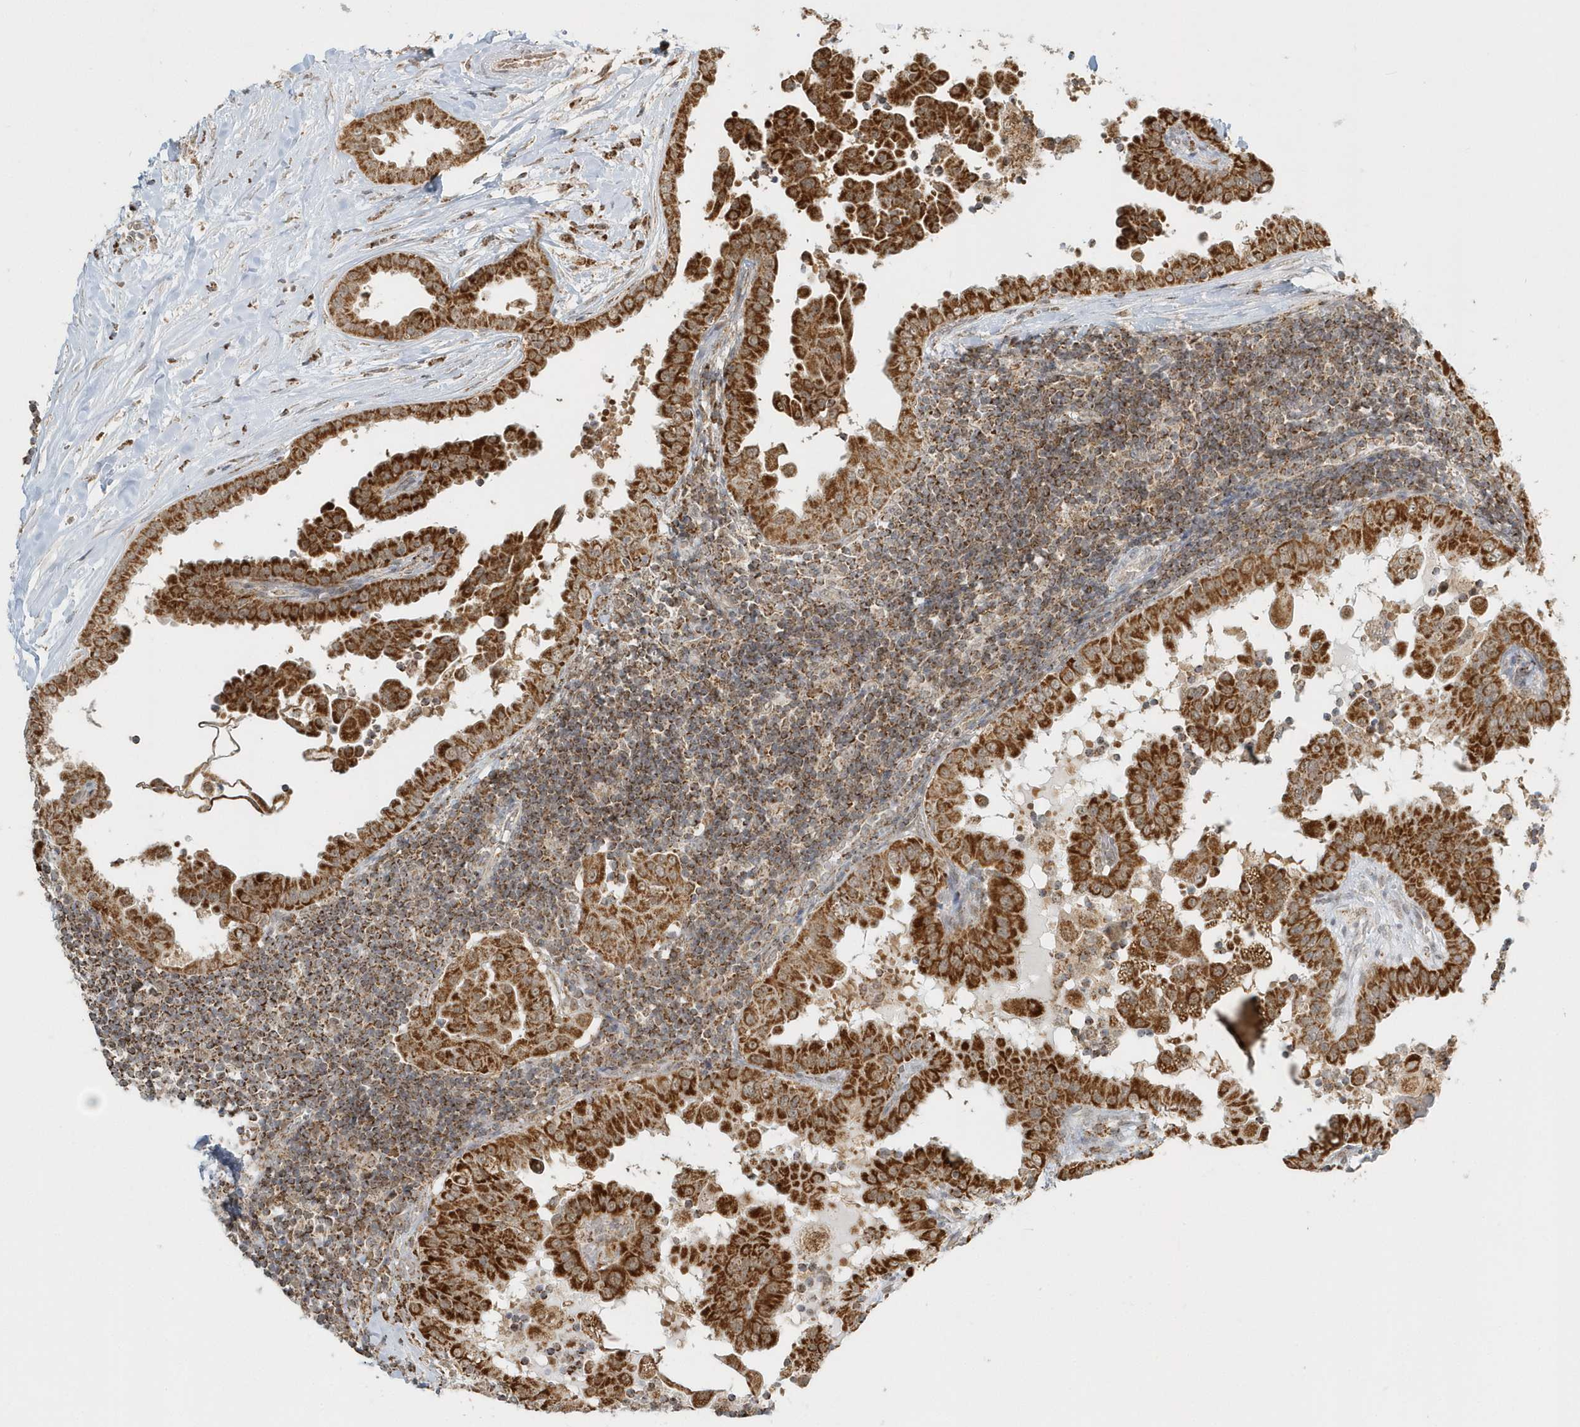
{"staining": {"intensity": "strong", "quantity": ">75%", "location": "cytoplasmic/membranous"}, "tissue": "thyroid cancer", "cell_type": "Tumor cells", "image_type": "cancer", "snomed": [{"axis": "morphology", "description": "Papillary adenocarcinoma, NOS"}, {"axis": "topography", "description": "Thyroid gland"}], "caption": "Brown immunohistochemical staining in papillary adenocarcinoma (thyroid) displays strong cytoplasmic/membranous positivity in about >75% of tumor cells. (Stains: DAB in brown, nuclei in blue, Microscopy: brightfield microscopy at high magnification).", "gene": "PSMD6", "patient": {"sex": "male", "age": 33}}